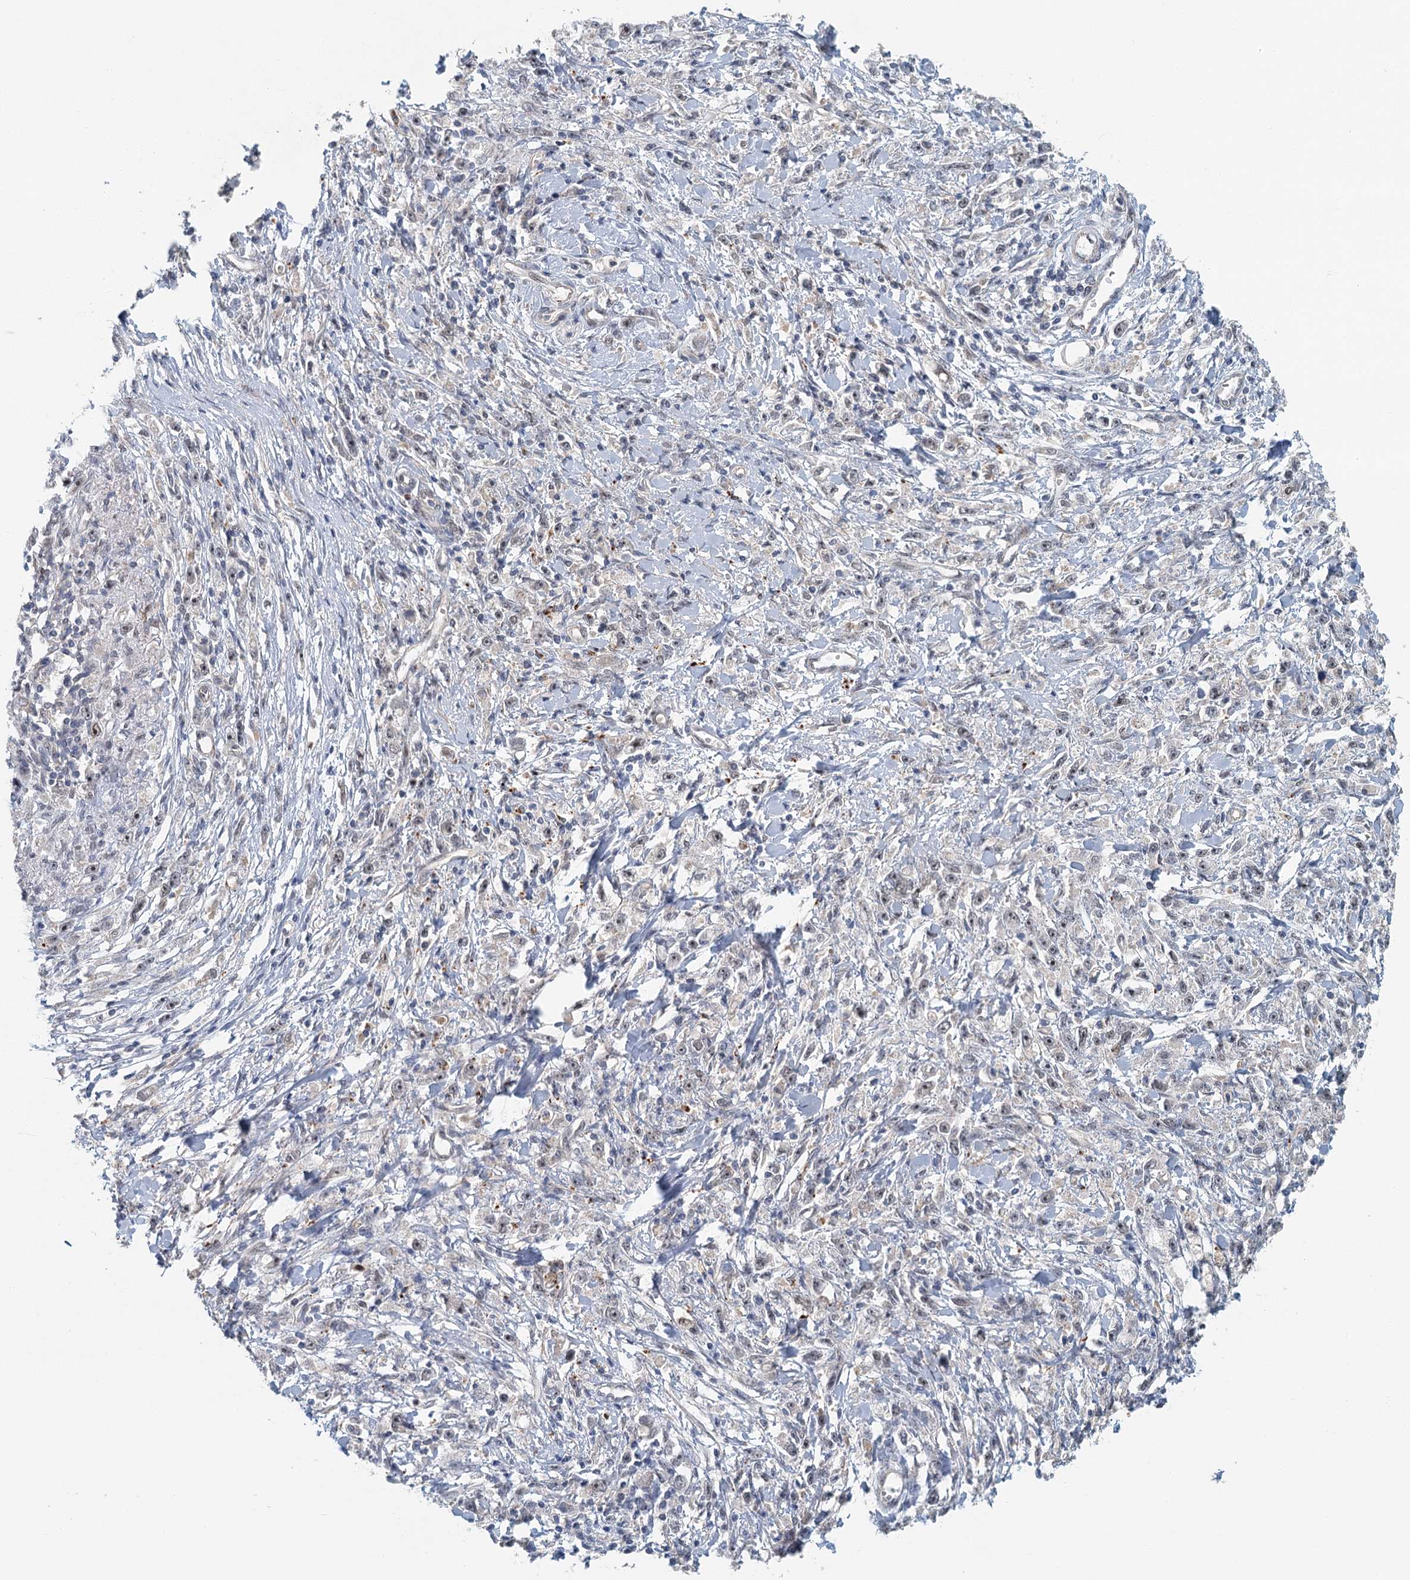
{"staining": {"intensity": "negative", "quantity": "none", "location": "none"}, "tissue": "stomach cancer", "cell_type": "Tumor cells", "image_type": "cancer", "snomed": [{"axis": "morphology", "description": "Adenocarcinoma, NOS"}, {"axis": "topography", "description": "Stomach"}], "caption": "Tumor cells show no significant staining in stomach cancer. (Immunohistochemistry (ihc), brightfield microscopy, high magnification).", "gene": "TAS2R42", "patient": {"sex": "female", "age": 59}}